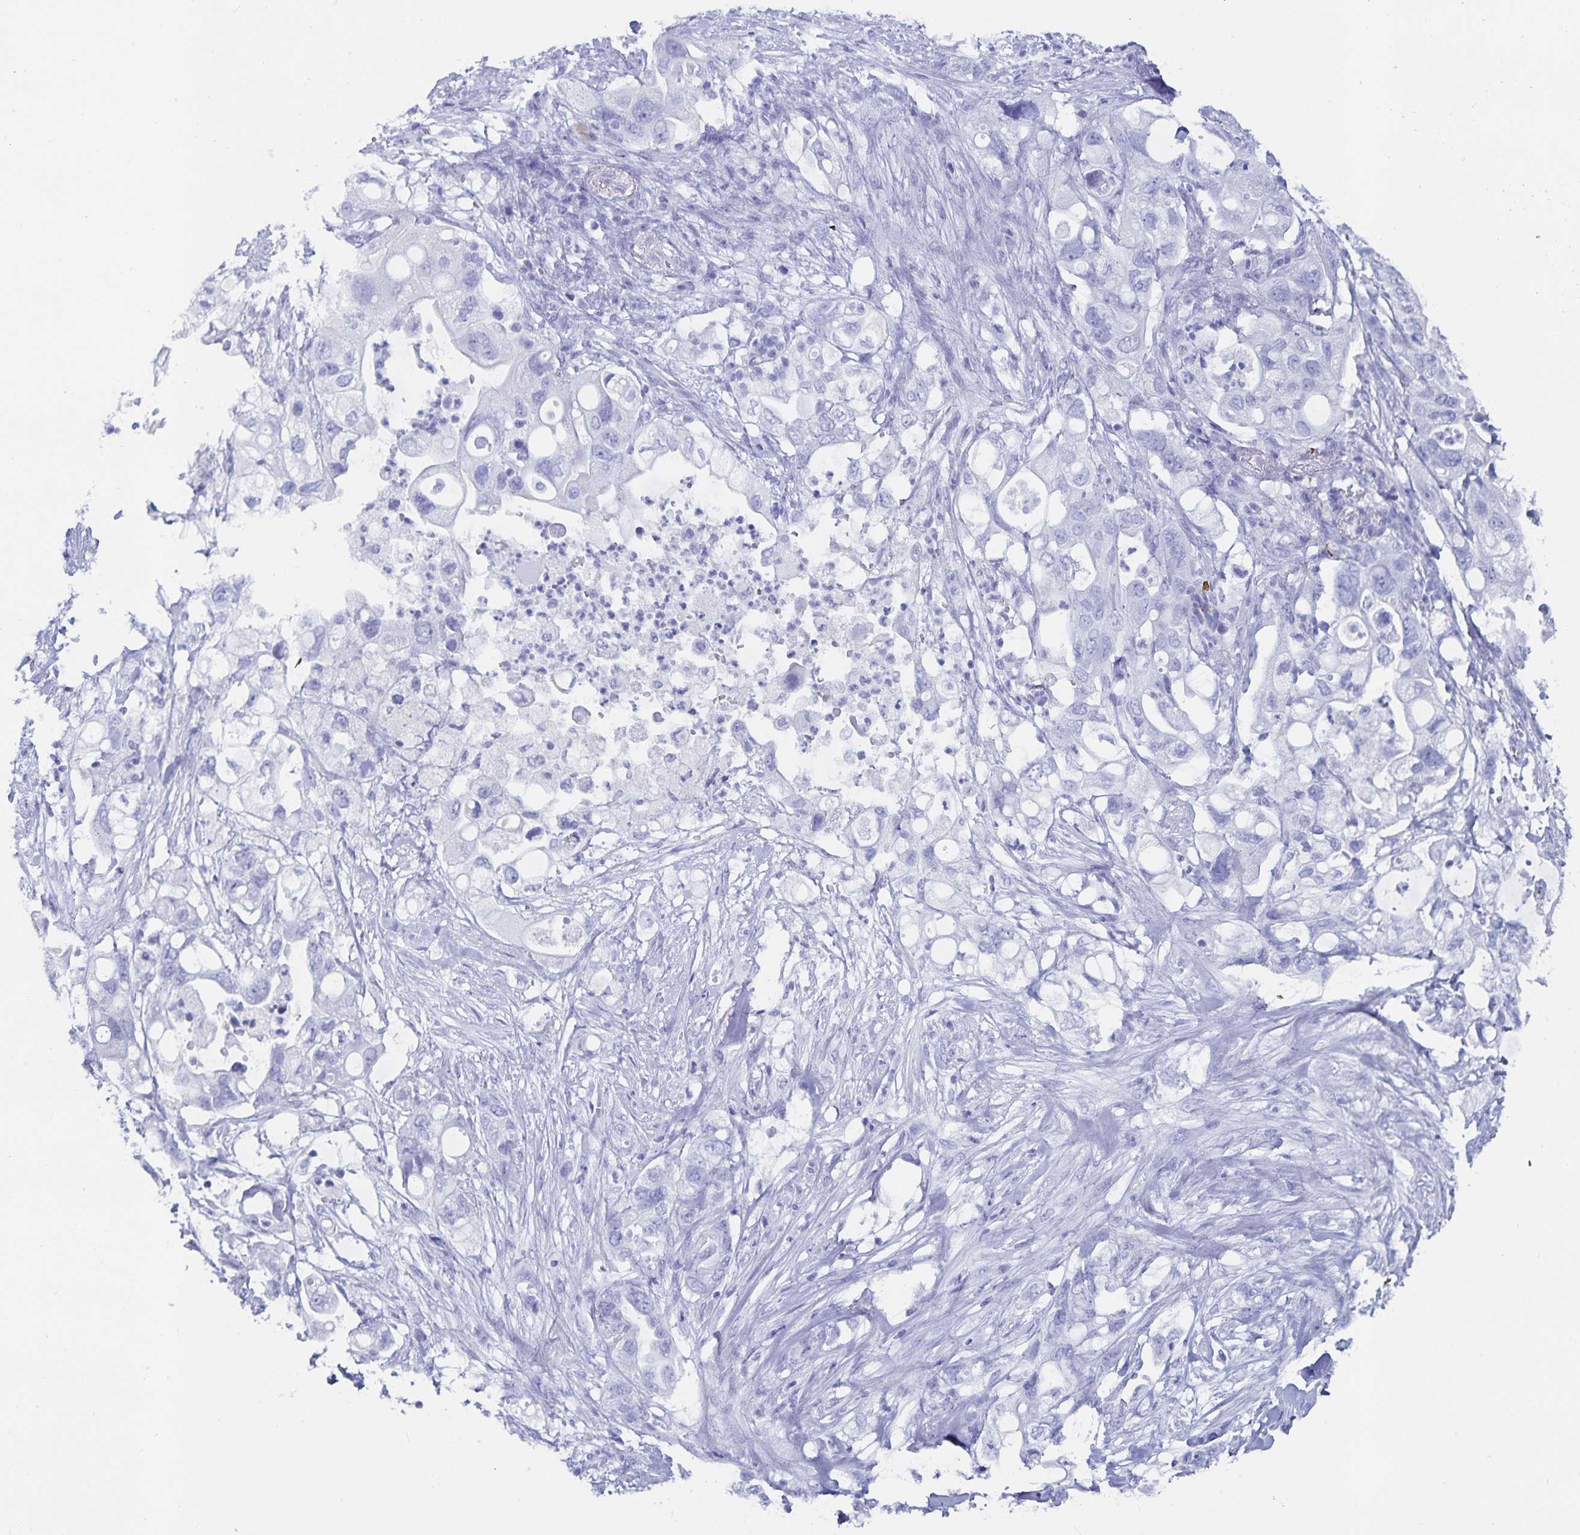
{"staining": {"intensity": "negative", "quantity": "none", "location": "none"}, "tissue": "pancreatic cancer", "cell_type": "Tumor cells", "image_type": "cancer", "snomed": [{"axis": "morphology", "description": "Adenocarcinoma, NOS"}, {"axis": "topography", "description": "Pancreas"}], "caption": "The immunohistochemistry image has no significant expression in tumor cells of pancreatic adenocarcinoma tissue.", "gene": "C19orf73", "patient": {"sex": "female", "age": 72}}